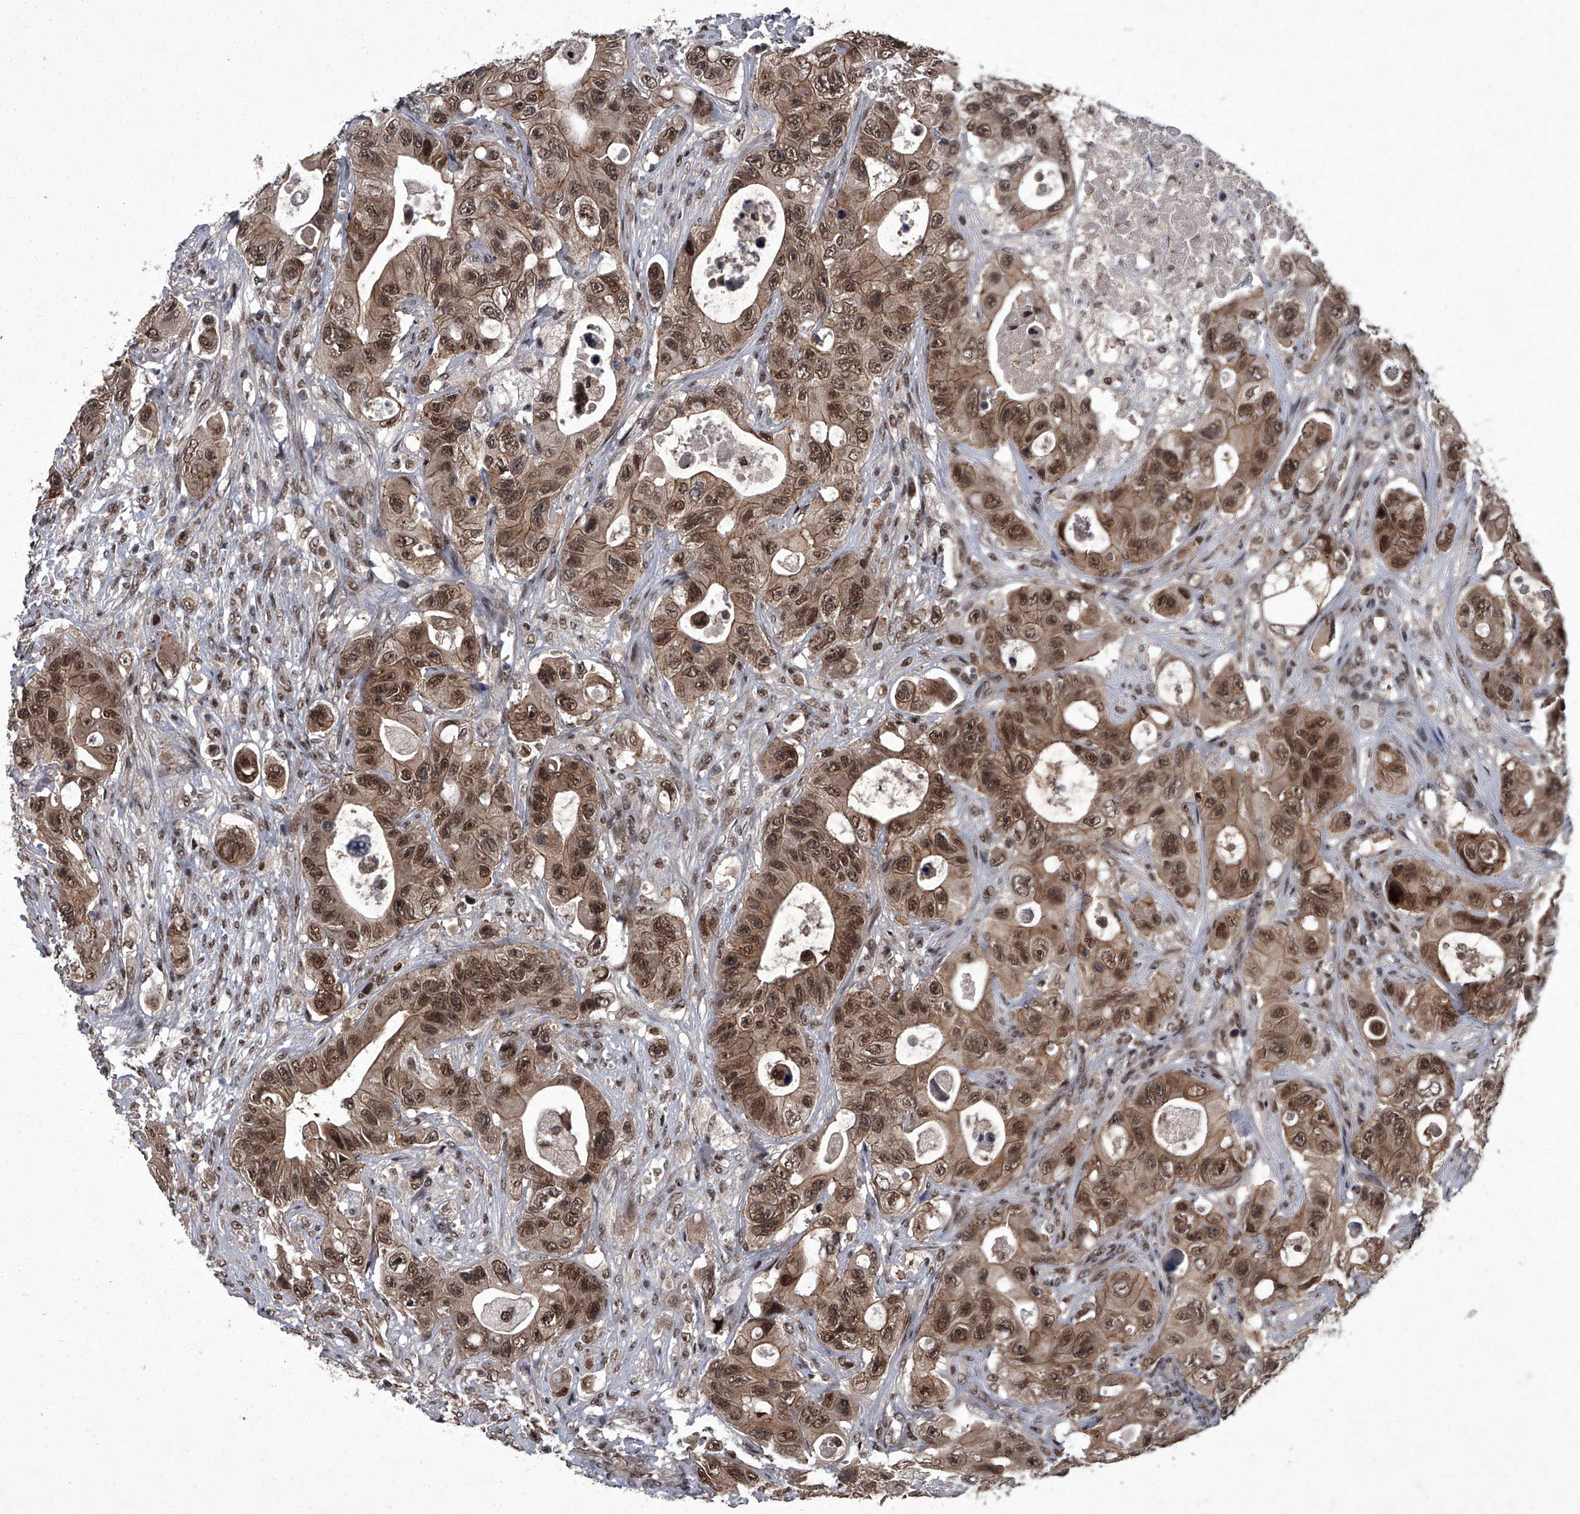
{"staining": {"intensity": "moderate", "quantity": ">75%", "location": "cytoplasmic/membranous,nuclear"}, "tissue": "colorectal cancer", "cell_type": "Tumor cells", "image_type": "cancer", "snomed": [{"axis": "morphology", "description": "Adenocarcinoma, NOS"}, {"axis": "topography", "description": "Colon"}], "caption": "Immunohistochemistry (IHC) micrograph of neoplastic tissue: human colorectal cancer stained using IHC displays medium levels of moderate protein expression localized specifically in the cytoplasmic/membranous and nuclear of tumor cells, appearing as a cytoplasmic/membranous and nuclear brown color.", "gene": "ZNF518B", "patient": {"sex": "female", "age": 46}}